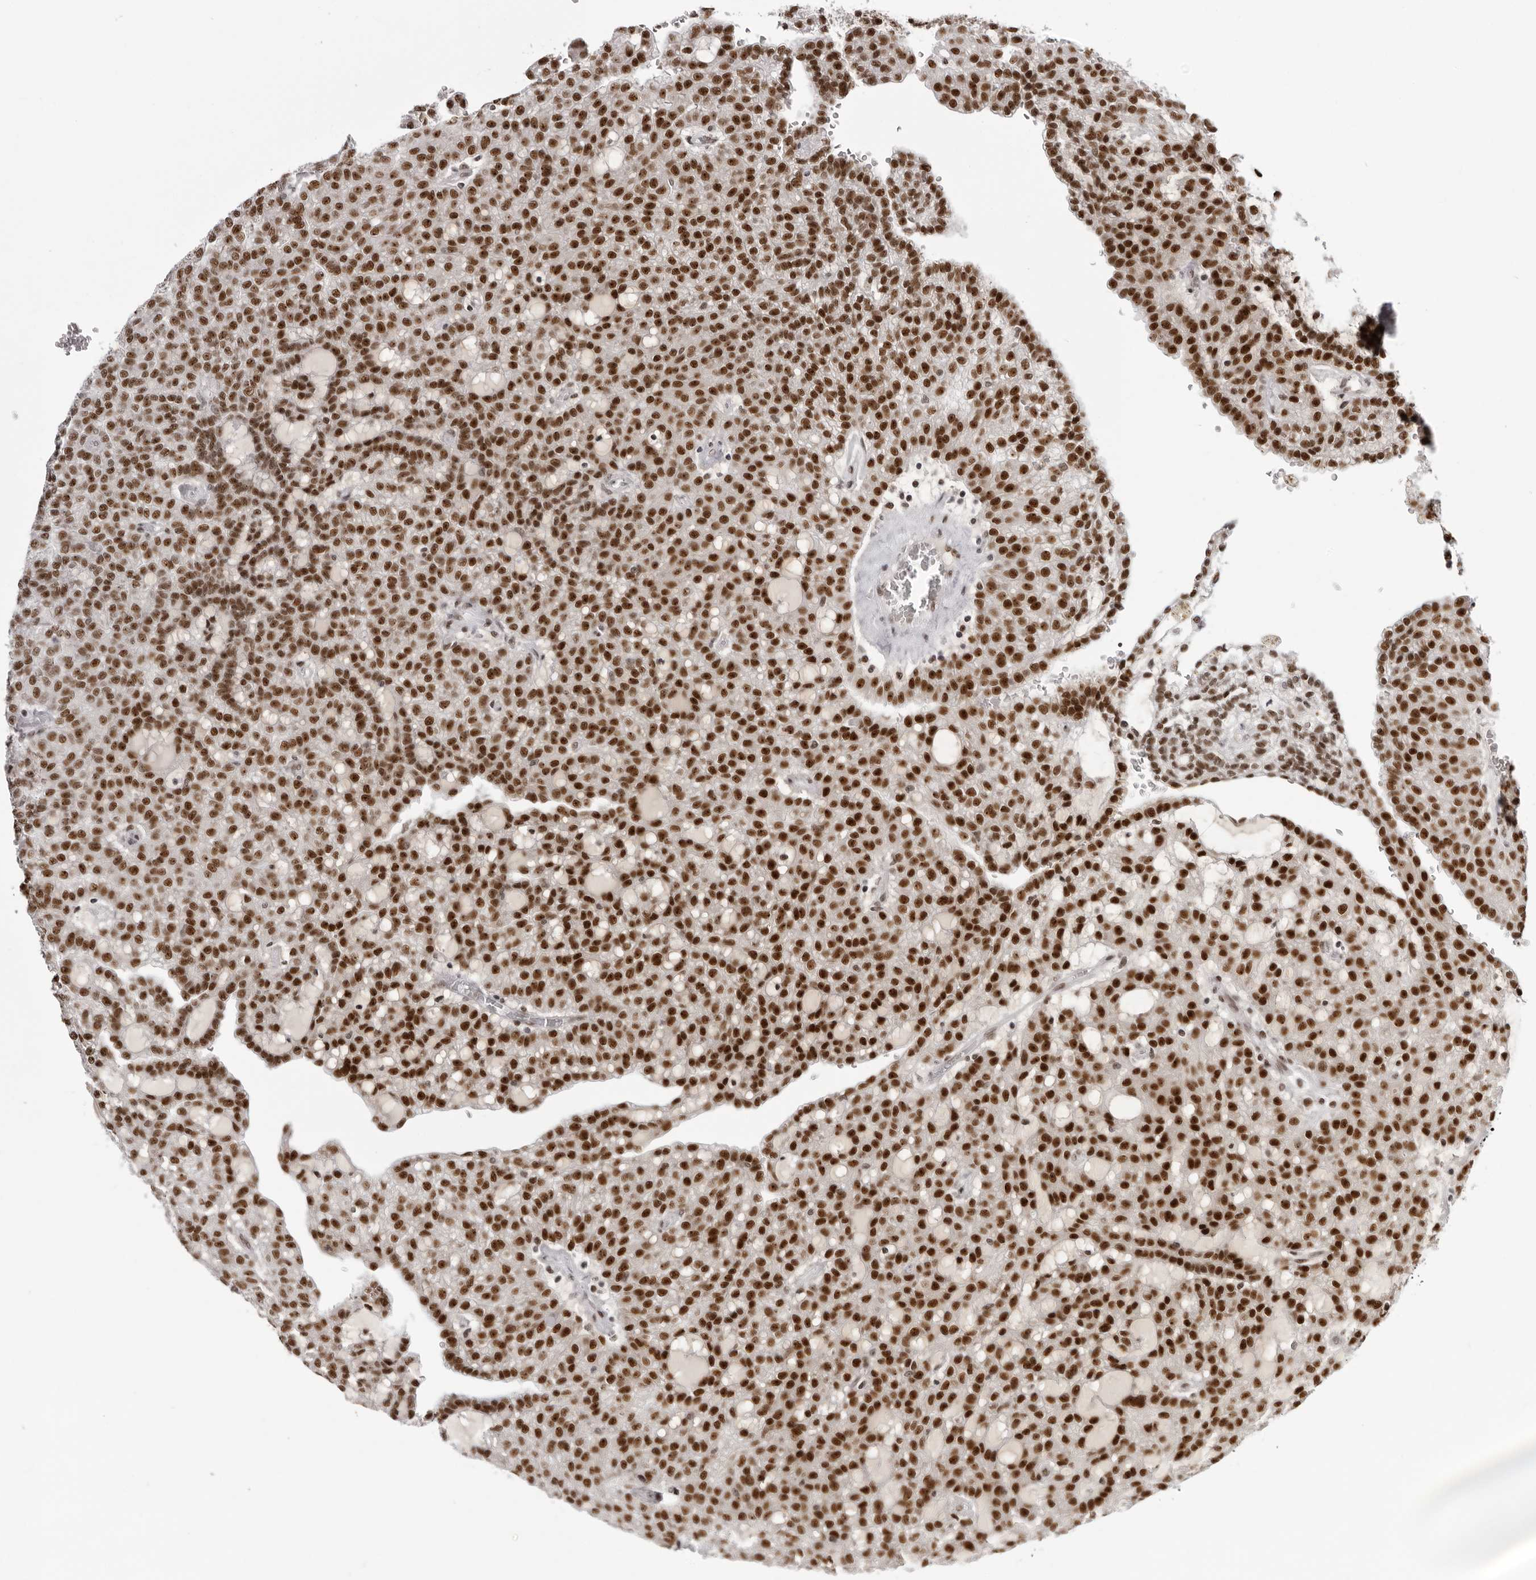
{"staining": {"intensity": "strong", "quantity": ">75%", "location": "nuclear"}, "tissue": "renal cancer", "cell_type": "Tumor cells", "image_type": "cancer", "snomed": [{"axis": "morphology", "description": "Adenocarcinoma, NOS"}, {"axis": "topography", "description": "Kidney"}], "caption": "Protein analysis of renal adenocarcinoma tissue reveals strong nuclear expression in about >75% of tumor cells. (Stains: DAB in brown, nuclei in blue, Microscopy: brightfield microscopy at high magnification).", "gene": "HEXIM2", "patient": {"sex": "male", "age": 63}}